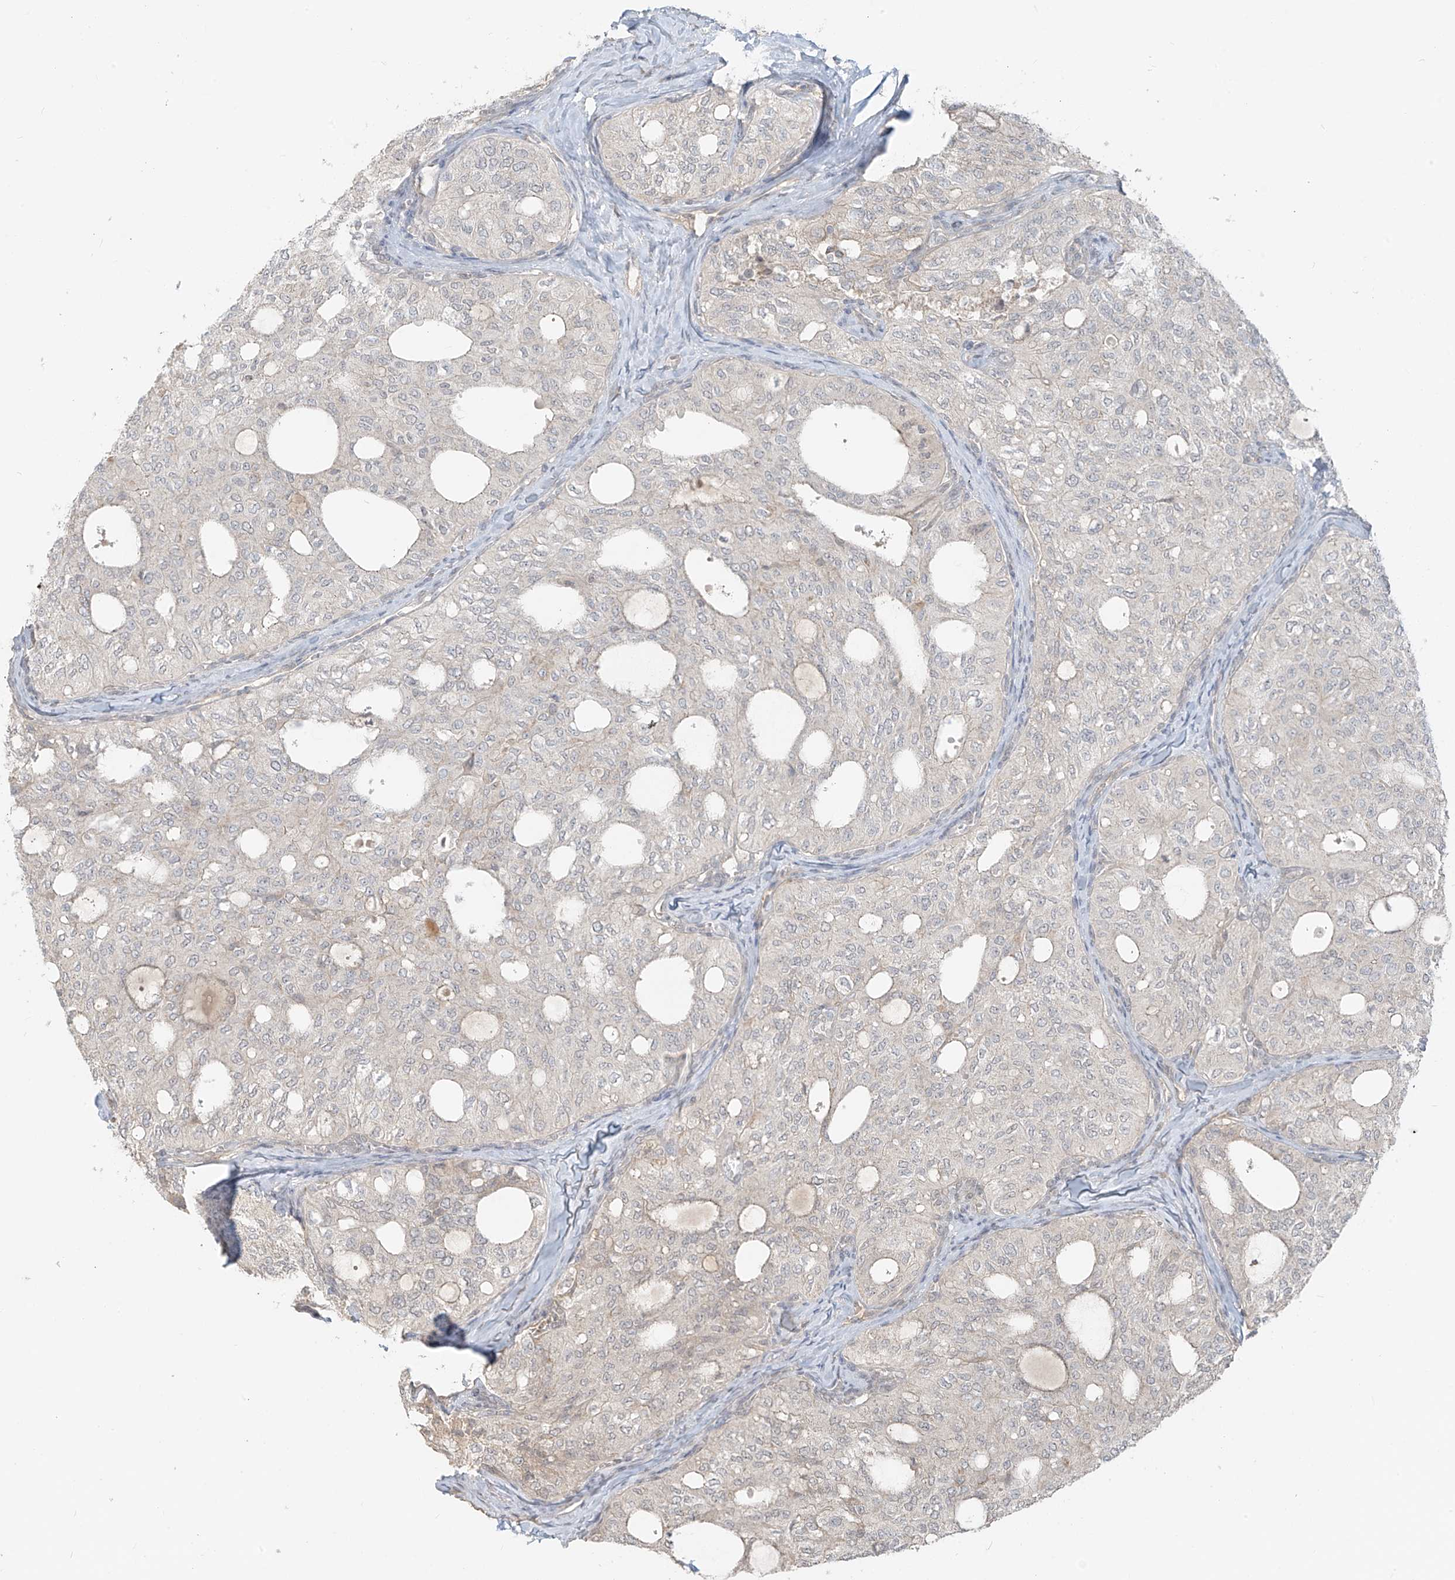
{"staining": {"intensity": "negative", "quantity": "none", "location": "none"}, "tissue": "thyroid cancer", "cell_type": "Tumor cells", "image_type": "cancer", "snomed": [{"axis": "morphology", "description": "Follicular adenoma carcinoma, NOS"}, {"axis": "topography", "description": "Thyroid gland"}], "caption": "This is an immunohistochemistry micrograph of thyroid cancer. There is no positivity in tumor cells.", "gene": "ABCD1", "patient": {"sex": "male", "age": 75}}